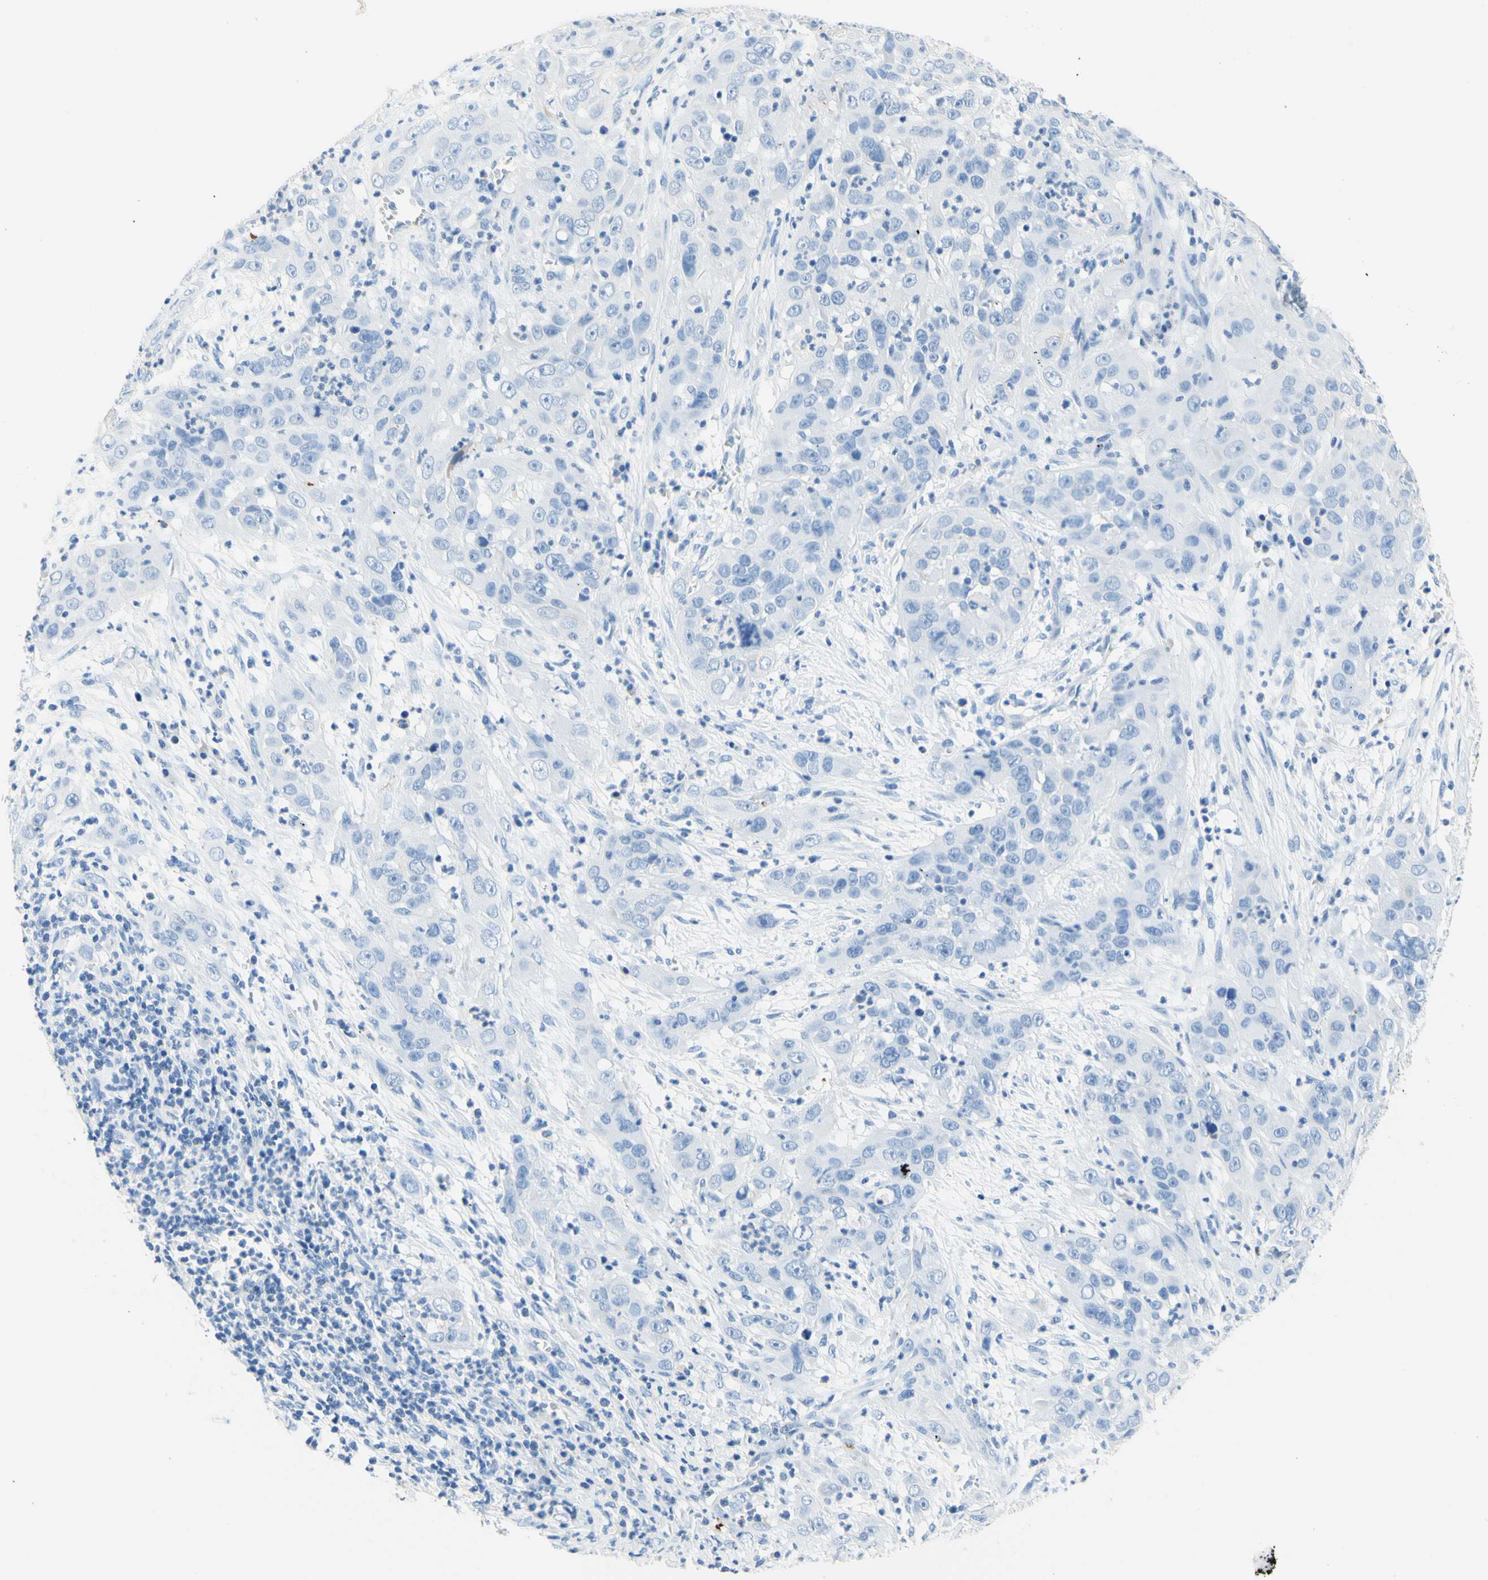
{"staining": {"intensity": "negative", "quantity": "none", "location": "none"}, "tissue": "cervical cancer", "cell_type": "Tumor cells", "image_type": "cancer", "snomed": [{"axis": "morphology", "description": "Squamous cell carcinoma, NOS"}, {"axis": "topography", "description": "Cervix"}], "caption": "DAB immunohistochemical staining of squamous cell carcinoma (cervical) shows no significant staining in tumor cells.", "gene": "HPCA", "patient": {"sex": "female", "age": 32}}